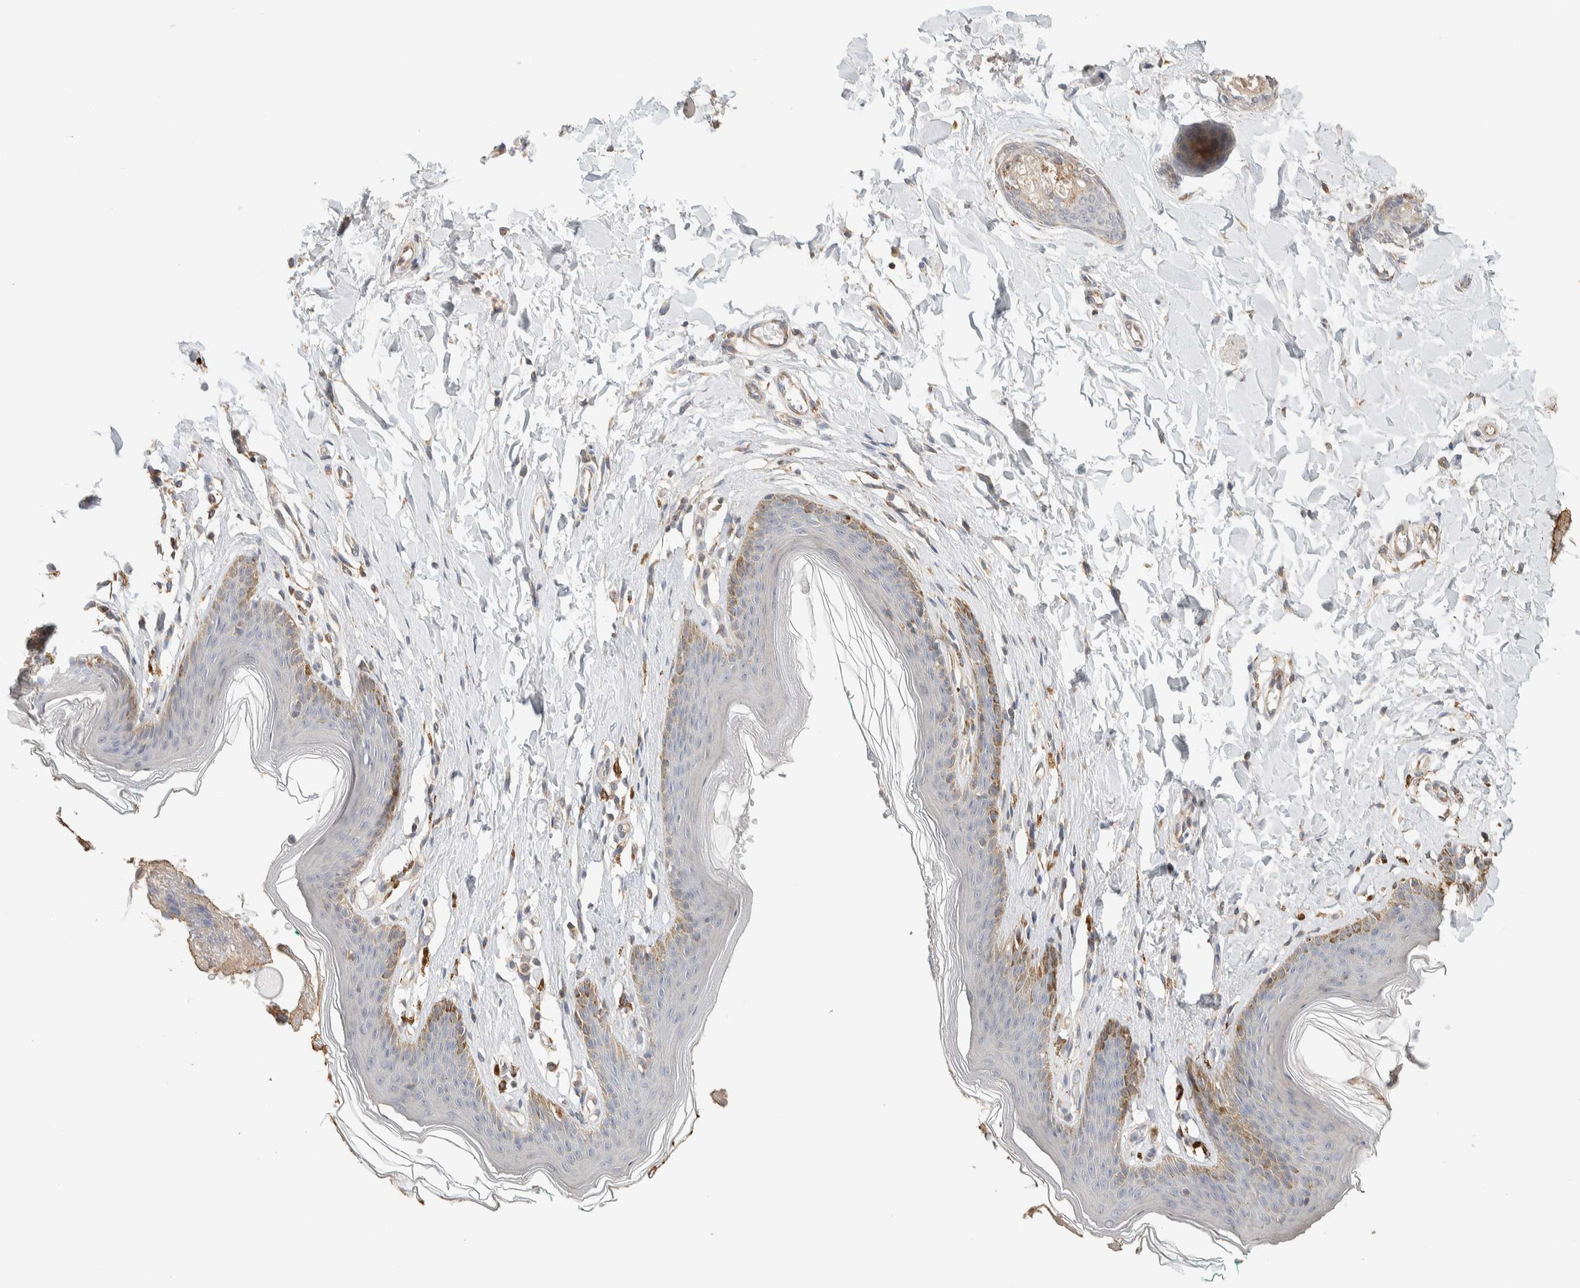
{"staining": {"intensity": "moderate", "quantity": "<25%", "location": "cytoplasmic/membranous"}, "tissue": "skin", "cell_type": "Epidermal cells", "image_type": "normal", "snomed": [{"axis": "morphology", "description": "Normal tissue, NOS"}, {"axis": "topography", "description": "Vulva"}], "caption": "A photomicrograph of human skin stained for a protein demonstrates moderate cytoplasmic/membranous brown staining in epidermal cells. The staining was performed using DAB (3,3'-diaminobenzidine) to visualize the protein expression in brown, while the nuclei were stained in blue with hematoxylin (Magnification: 20x).", "gene": "PDE7B", "patient": {"sex": "female", "age": 66}}